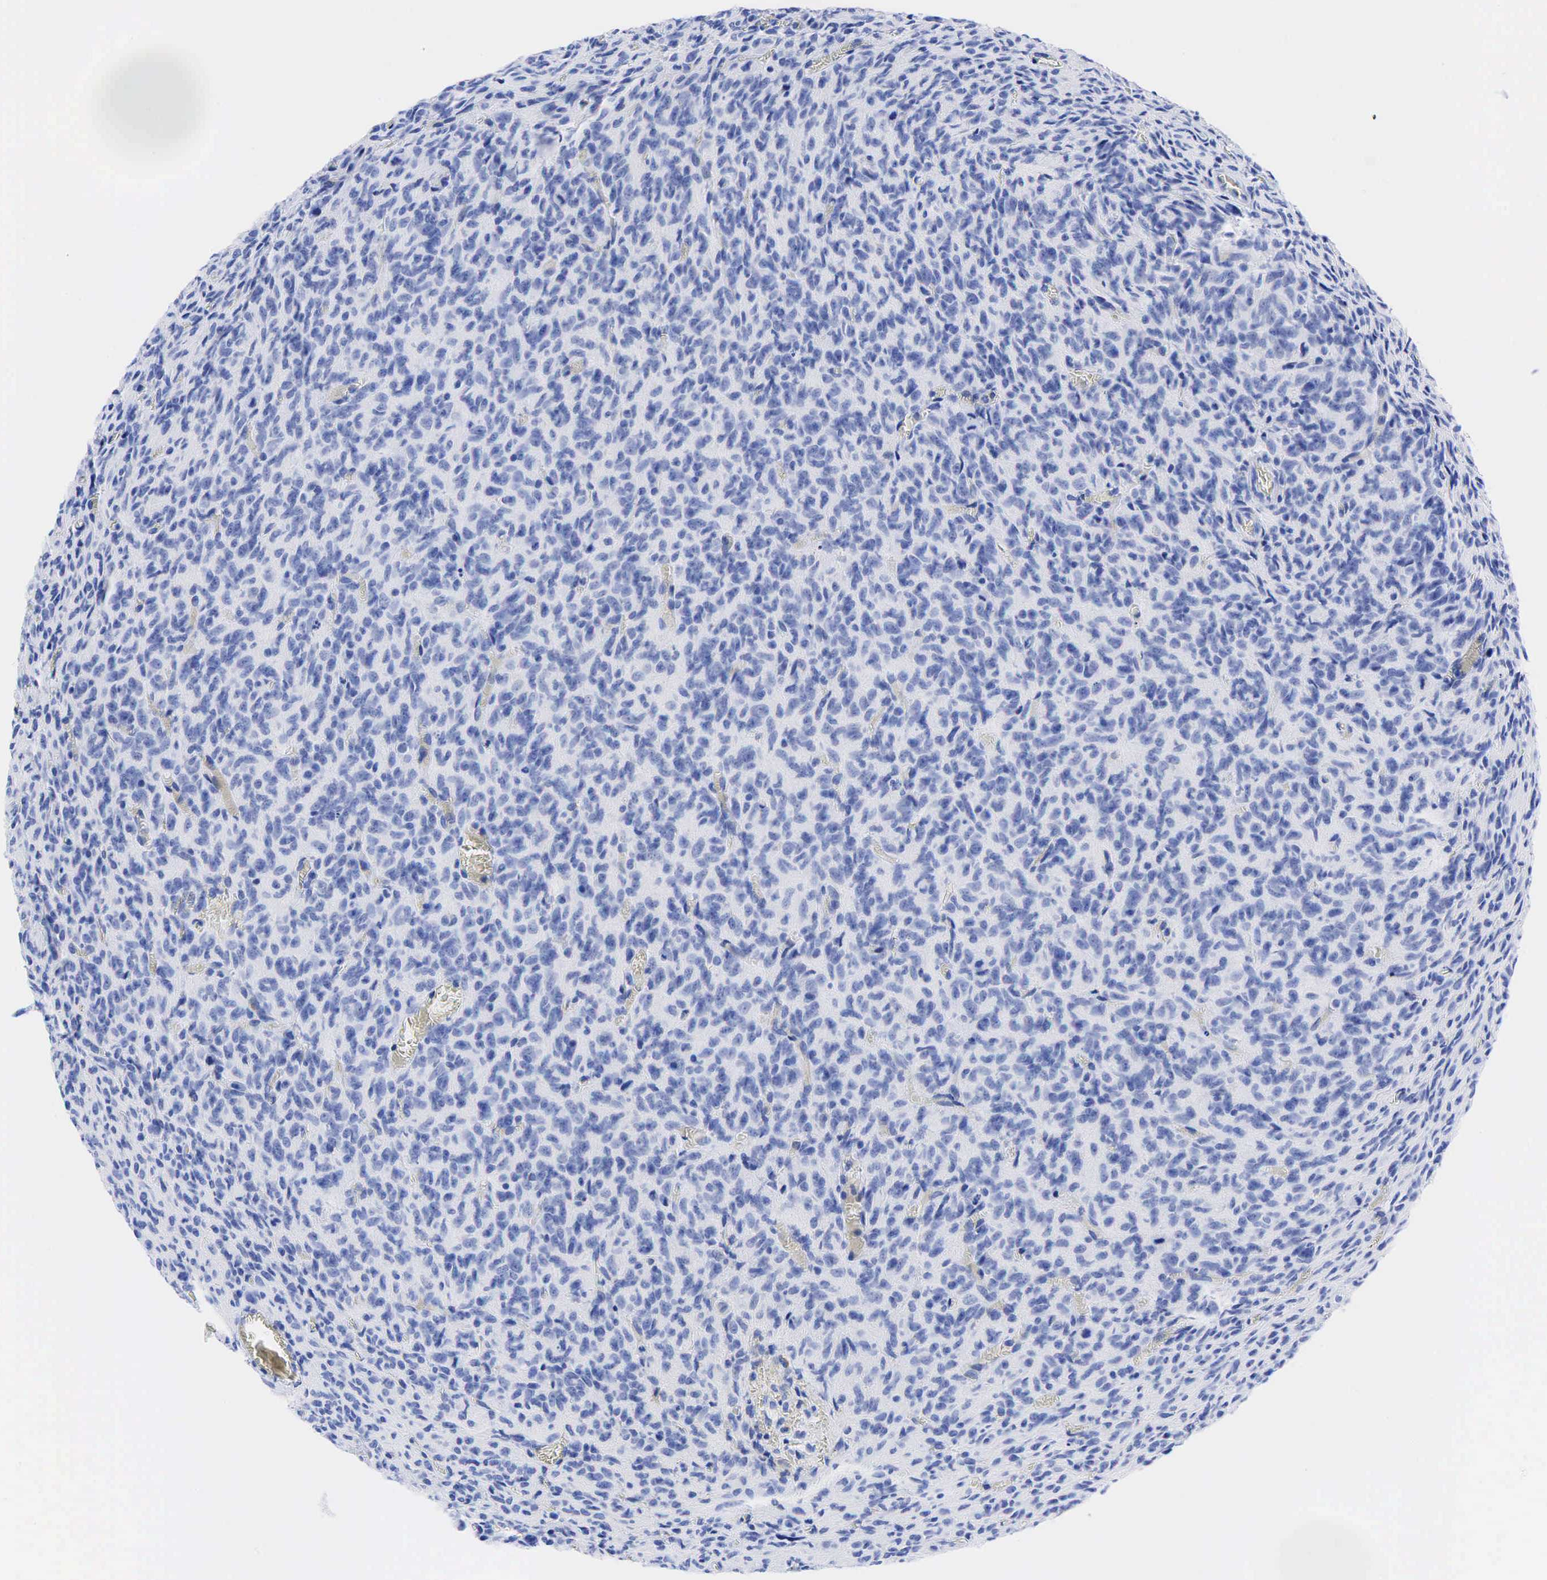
{"staining": {"intensity": "negative", "quantity": "none", "location": "none"}, "tissue": "glioma", "cell_type": "Tumor cells", "image_type": "cancer", "snomed": [{"axis": "morphology", "description": "Glioma, malignant, High grade"}, {"axis": "topography", "description": "Brain"}], "caption": "Immunohistochemistry (IHC) of human malignant glioma (high-grade) displays no expression in tumor cells.", "gene": "KRT18", "patient": {"sex": "male", "age": 56}}